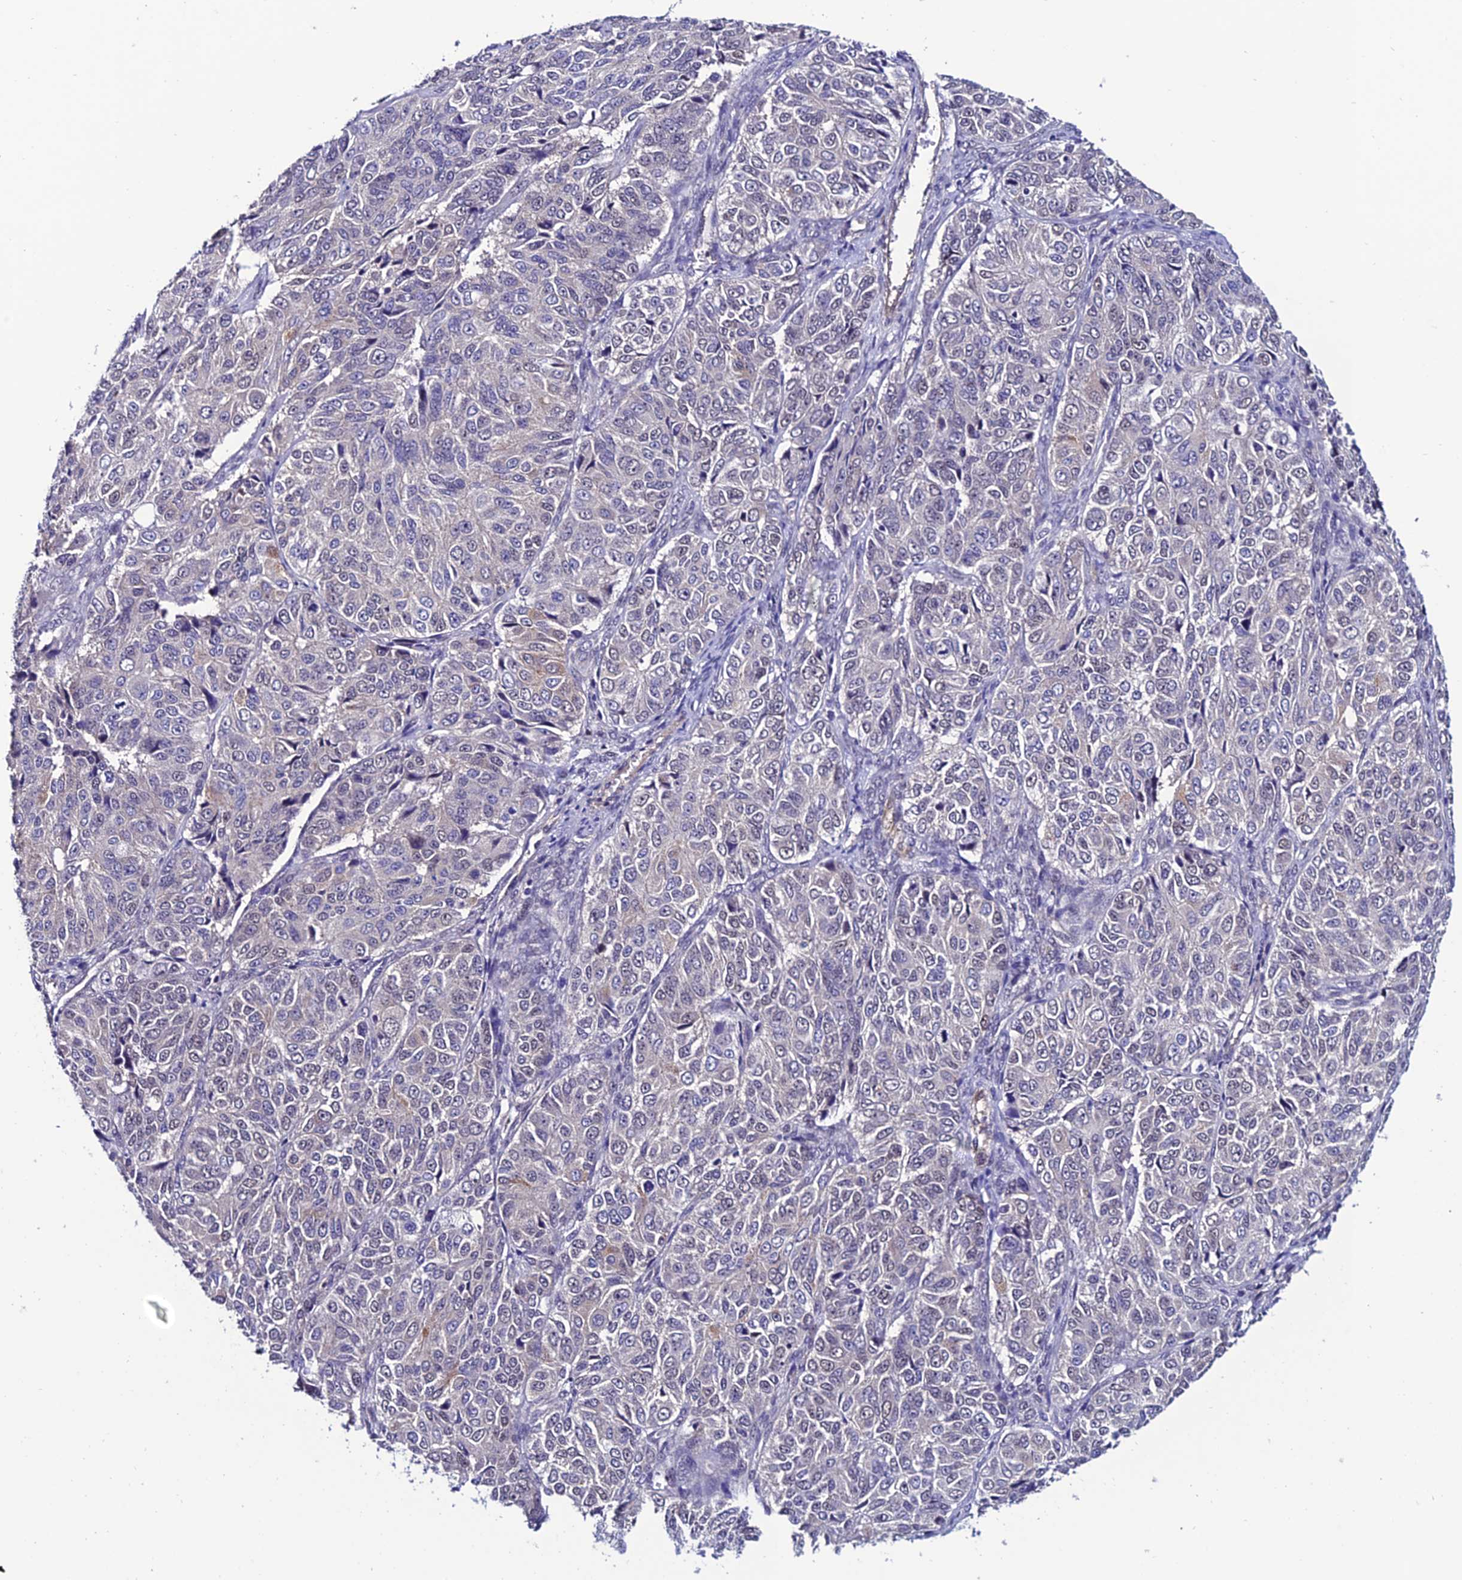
{"staining": {"intensity": "negative", "quantity": "none", "location": "none"}, "tissue": "ovarian cancer", "cell_type": "Tumor cells", "image_type": "cancer", "snomed": [{"axis": "morphology", "description": "Carcinoma, endometroid"}, {"axis": "topography", "description": "Ovary"}], "caption": "Micrograph shows no significant protein expression in tumor cells of ovarian cancer. (DAB immunohistochemistry with hematoxylin counter stain).", "gene": "FZD8", "patient": {"sex": "female", "age": 51}}